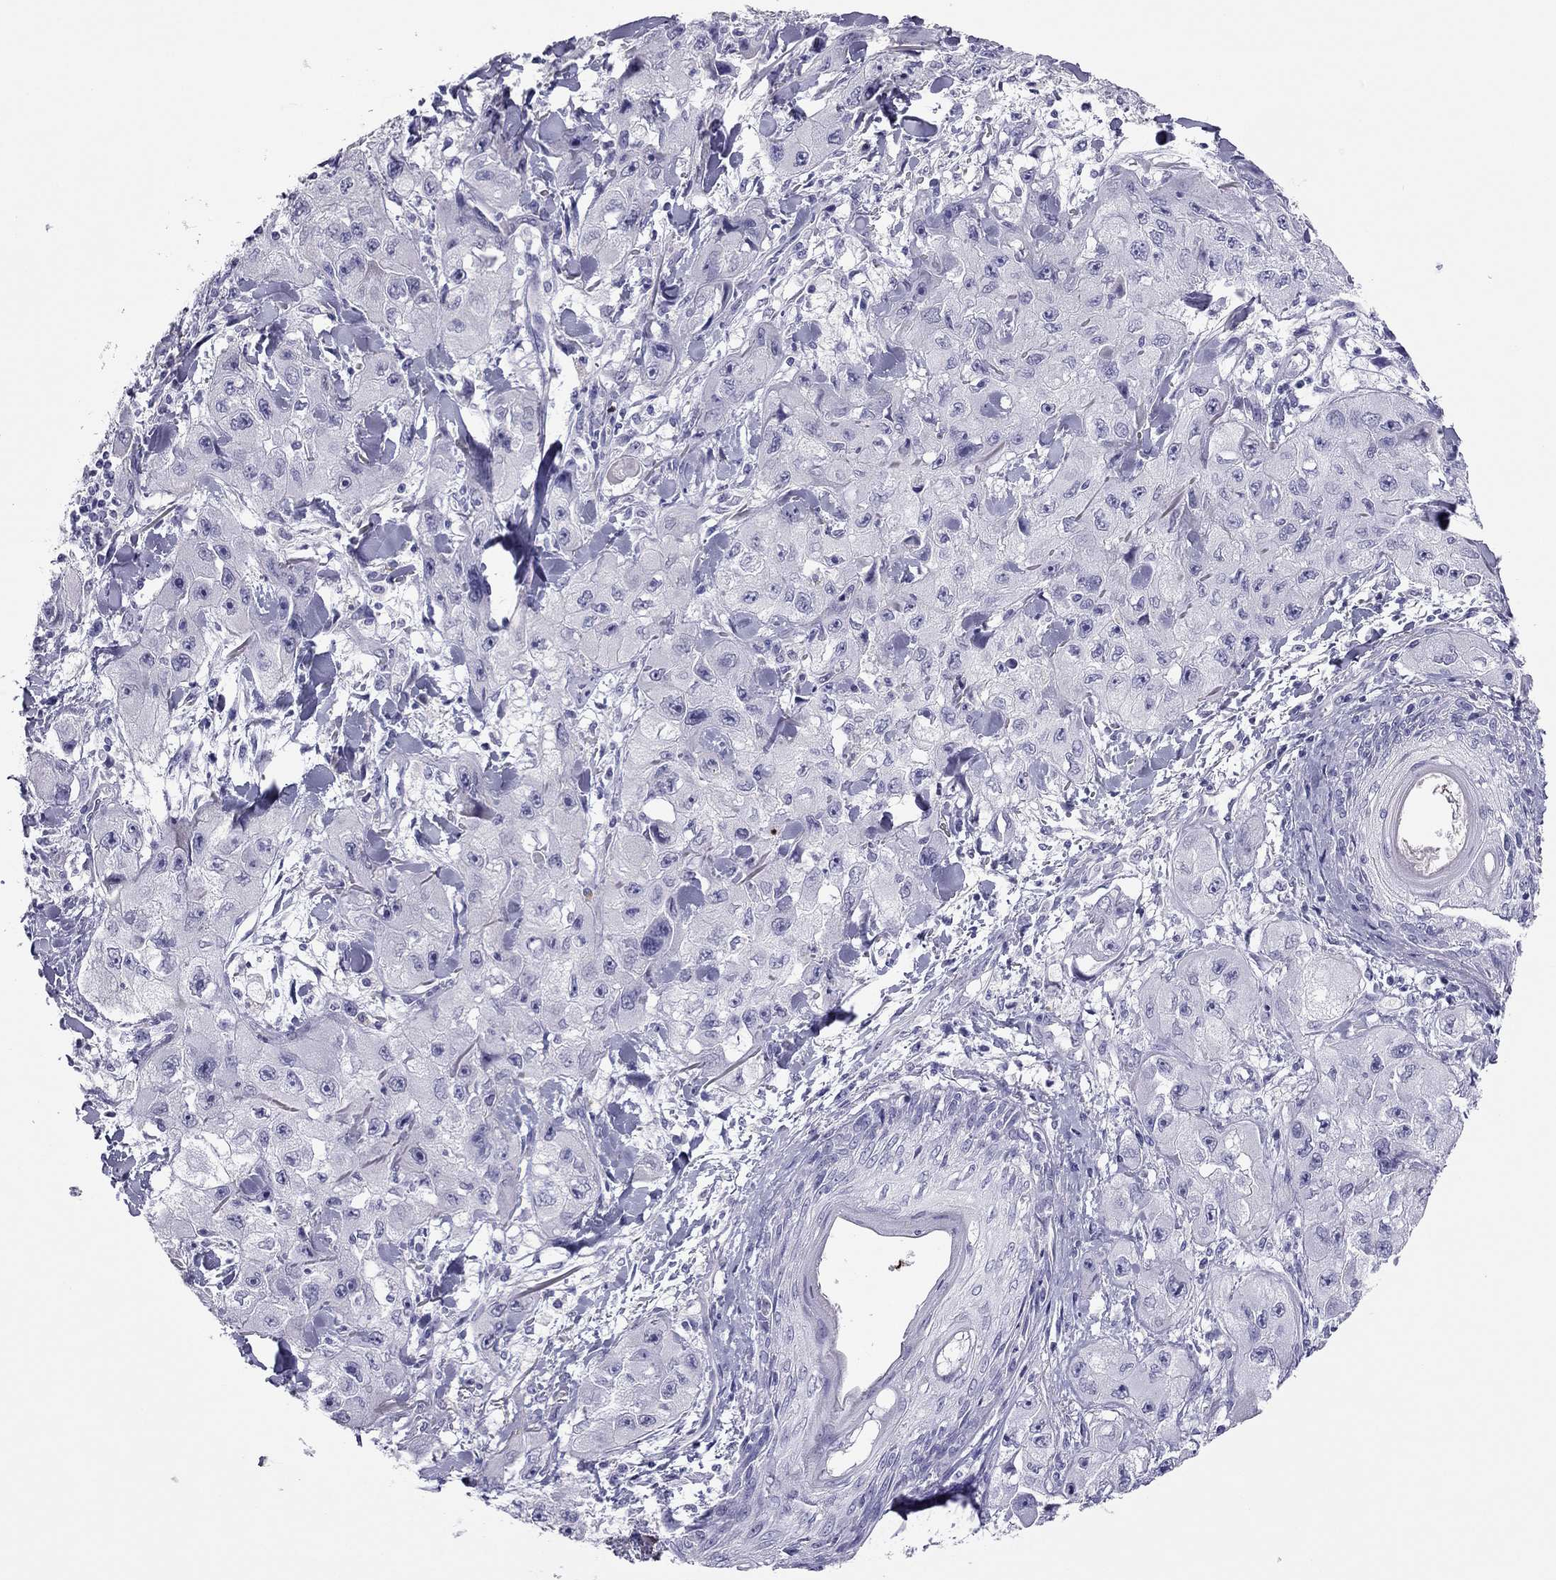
{"staining": {"intensity": "negative", "quantity": "none", "location": "none"}, "tissue": "skin cancer", "cell_type": "Tumor cells", "image_type": "cancer", "snomed": [{"axis": "morphology", "description": "Squamous cell carcinoma, NOS"}, {"axis": "topography", "description": "Skin"}, {"axis": "topography", "description": "Subcutis"}], "caption": "This micrograph is of squamous cell carcinoma (skin) stained with immunohistochemistry to label a protein in brown with the nuclei are counter-stained blue. There is no expression in tumor cells.", "gene": "PDE6A", "patient": {"sex": "male", "age": 73}}